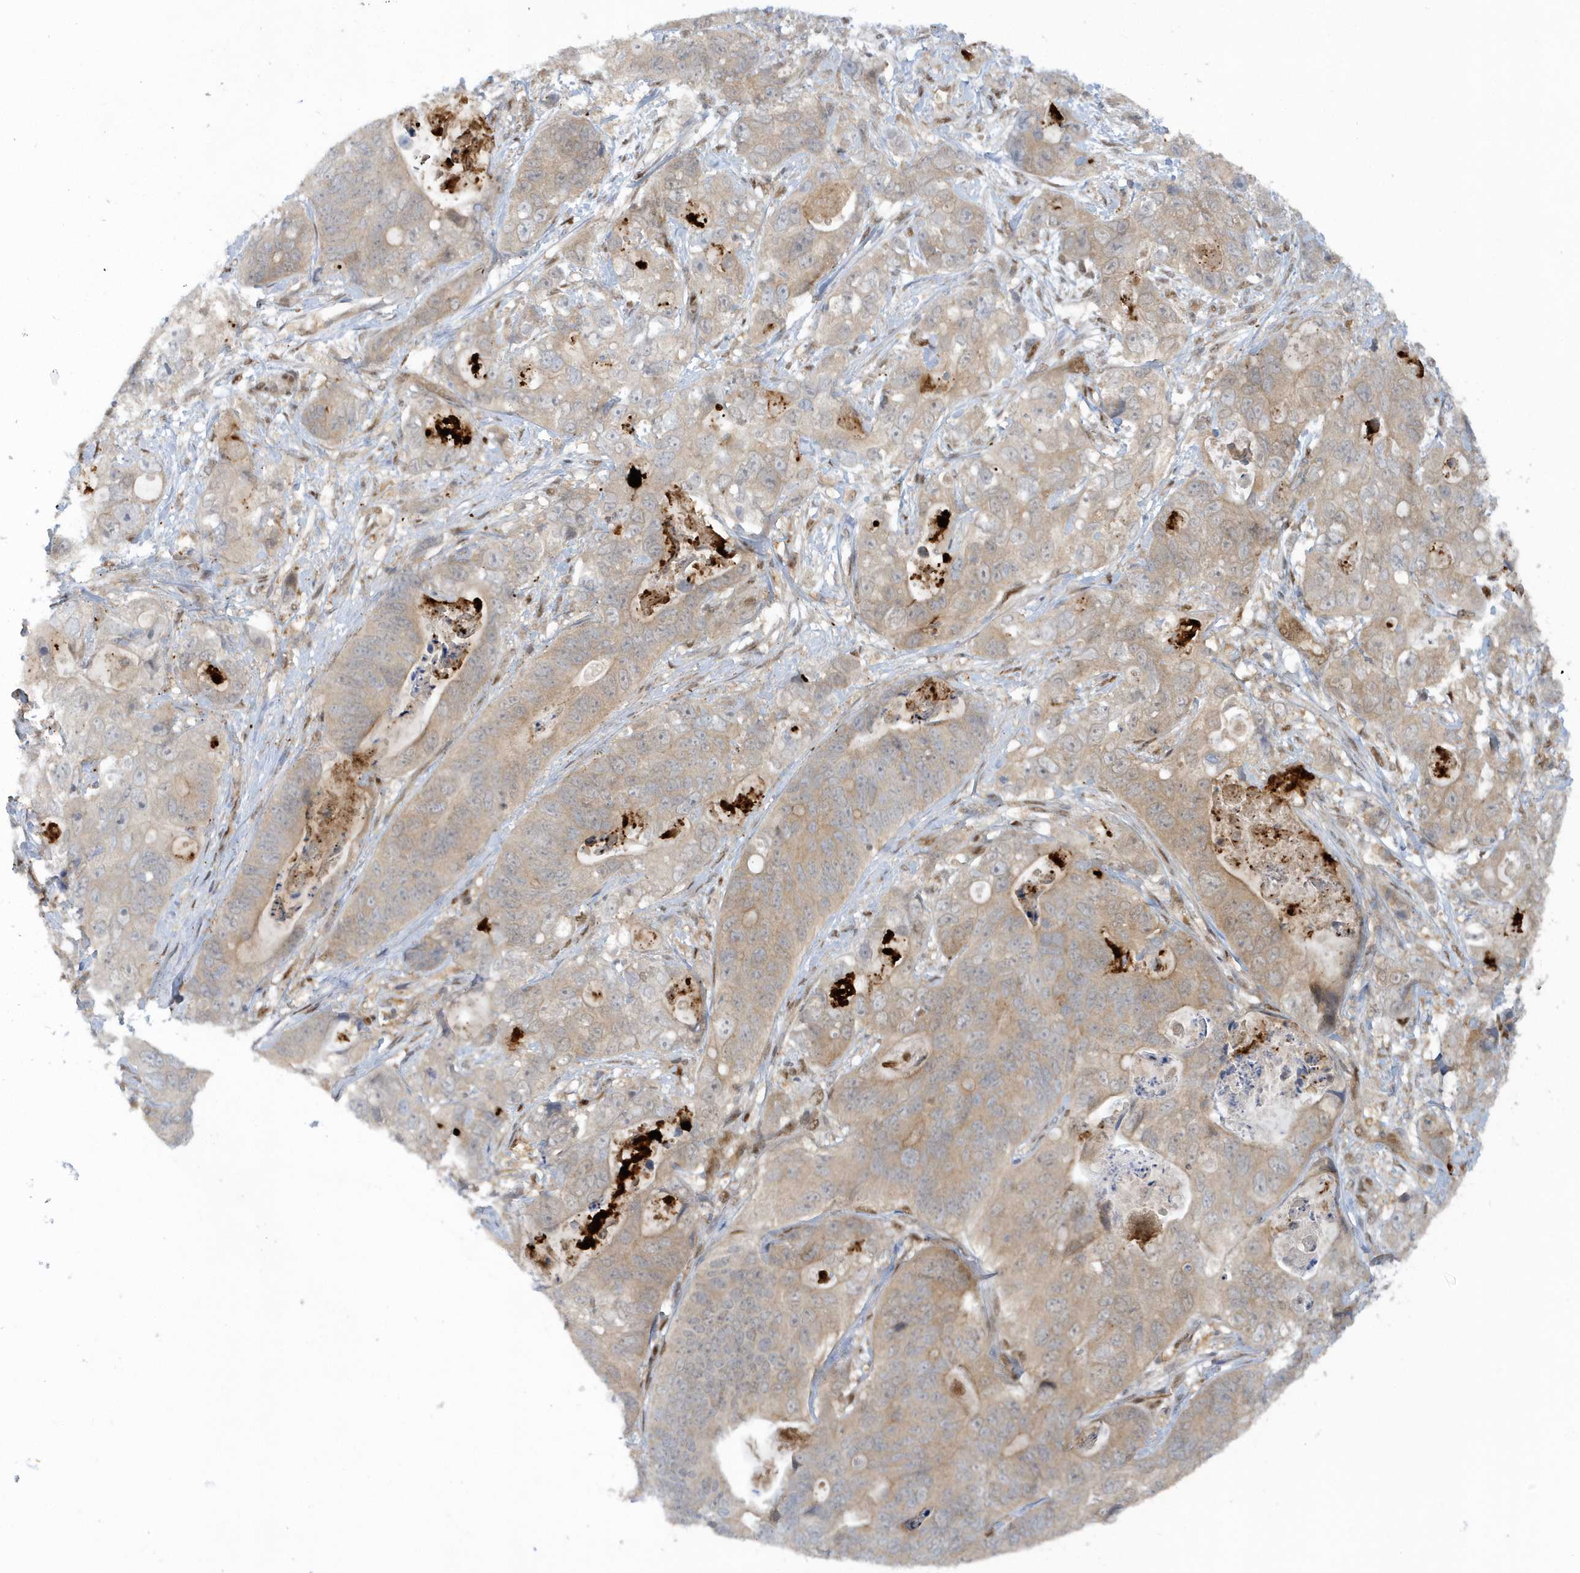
{"staining": {"intensity": "weak", "quantity": "25%-75%", "location": "cytoplasmic/membranous"}, "tissue": "stomach cancer", "cell_type": "Tumor cells", "image_type": "cancer", "snomed": [{"axis": "morphology", "description": "Adenocarcinoma, NOS"}, {"axis": "topography", "description": "Stomach"}], "caption": "The histopathology image reveals staining of stomach cancer, revealing weak cytoplasmic/membranous protein staining (brown color) within tumor cells. Immunohistochemistry (ihc) stains the protein in brown and the nuclei are stained blue.", "gene": "ATG4A", "patient": {"sex": "female", "age": 89}}